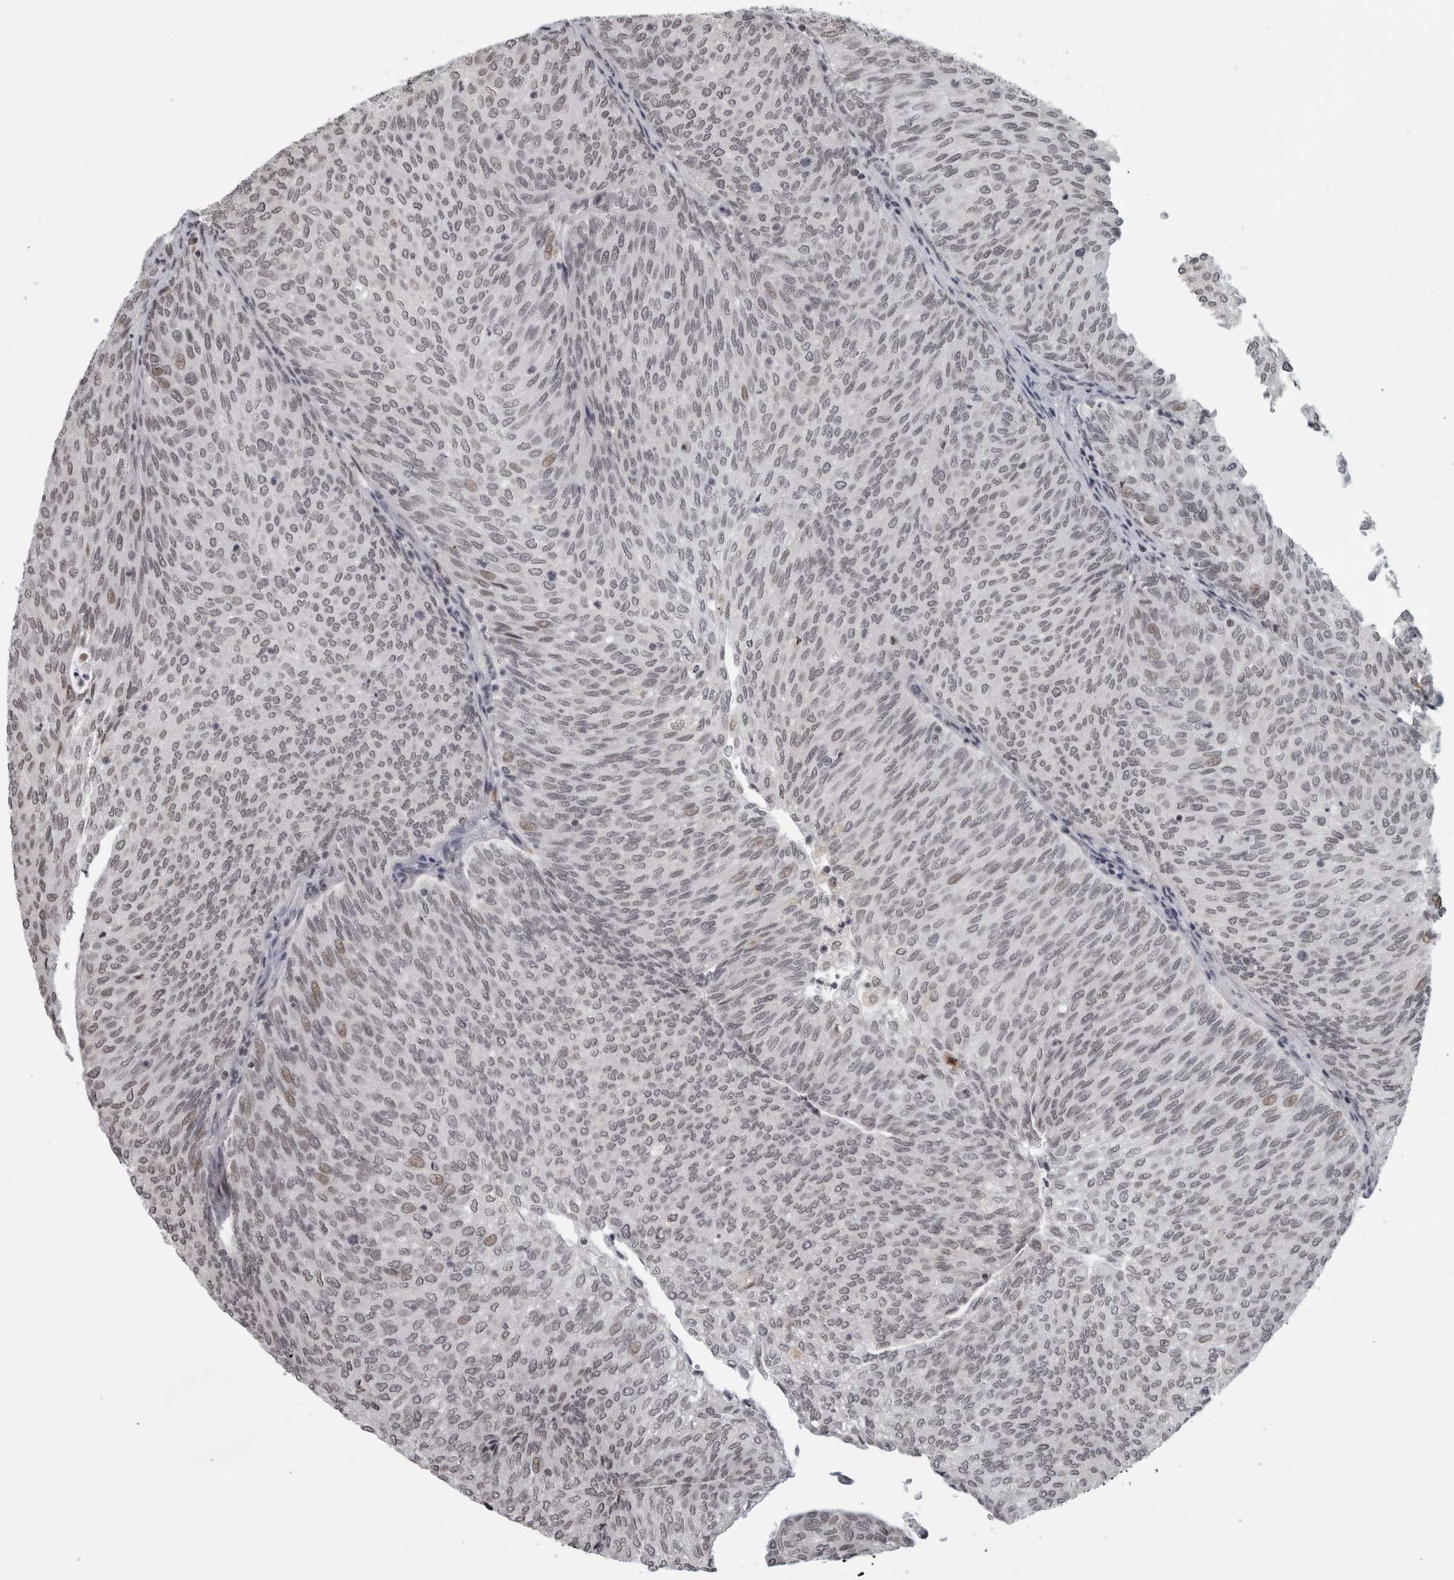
{"staining": {"intensity": "weak", "quantity": "25%-75%", "location": "nuclear"}, "tissue": "urothelial cancer", "cell_type": "Tumor cells", "image_type": "cancer", "snomed": [{"axis": "morphology", "description": "Urothelial carcinoma, Low grade"}, {"axis": "topography", "description": "Urinary bladder"}], "caption": "Urothelial carcinoma (low-grade) stained for a protein (brown) exhibits weak nuclear positive expression in approximately 25%-75% of tumor cells.", "gene": "MAF", "patient": {"sex": "female", "age": 79}}